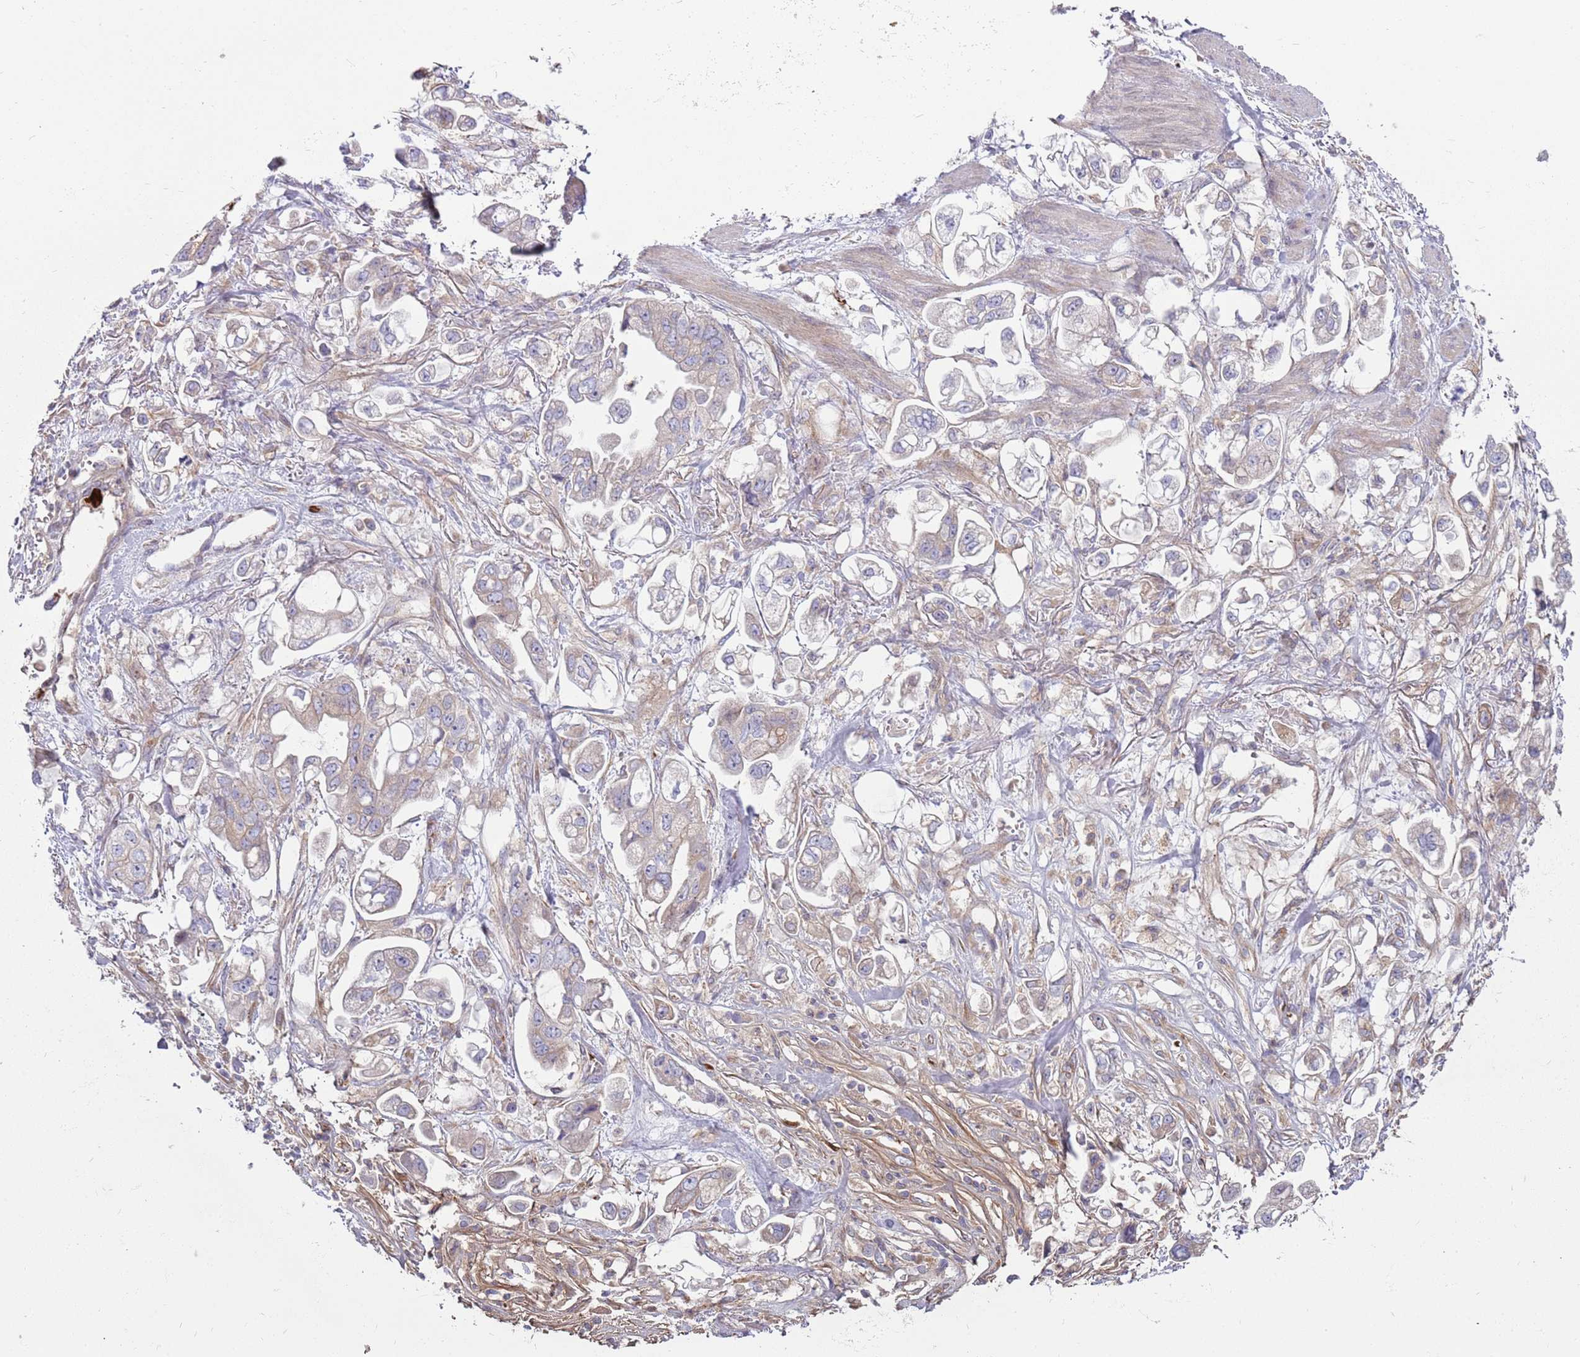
{"staining": {"intensity": "weak", "quantity": "<25%", "location": "cytoplasmic/membranous"}, "tissue": "stomach cancer", "cell_type": "Tumor cells", "image_type": "cancer", "snomed": [{"axis": "morphology", "description": "Adenocarcinoma, NOS"}, {"axis": "topography", "description": "Stomach"}], "caption": "A high-resolution micrograph shows immunohistochemistry (IHC) staining of stomach cancer, which displays no significant expression in tumor cells. (IHC, brightfield microscopy, high magnification).", "gene": "EMC1", "patient": {"sex": "male", "age": 62}}